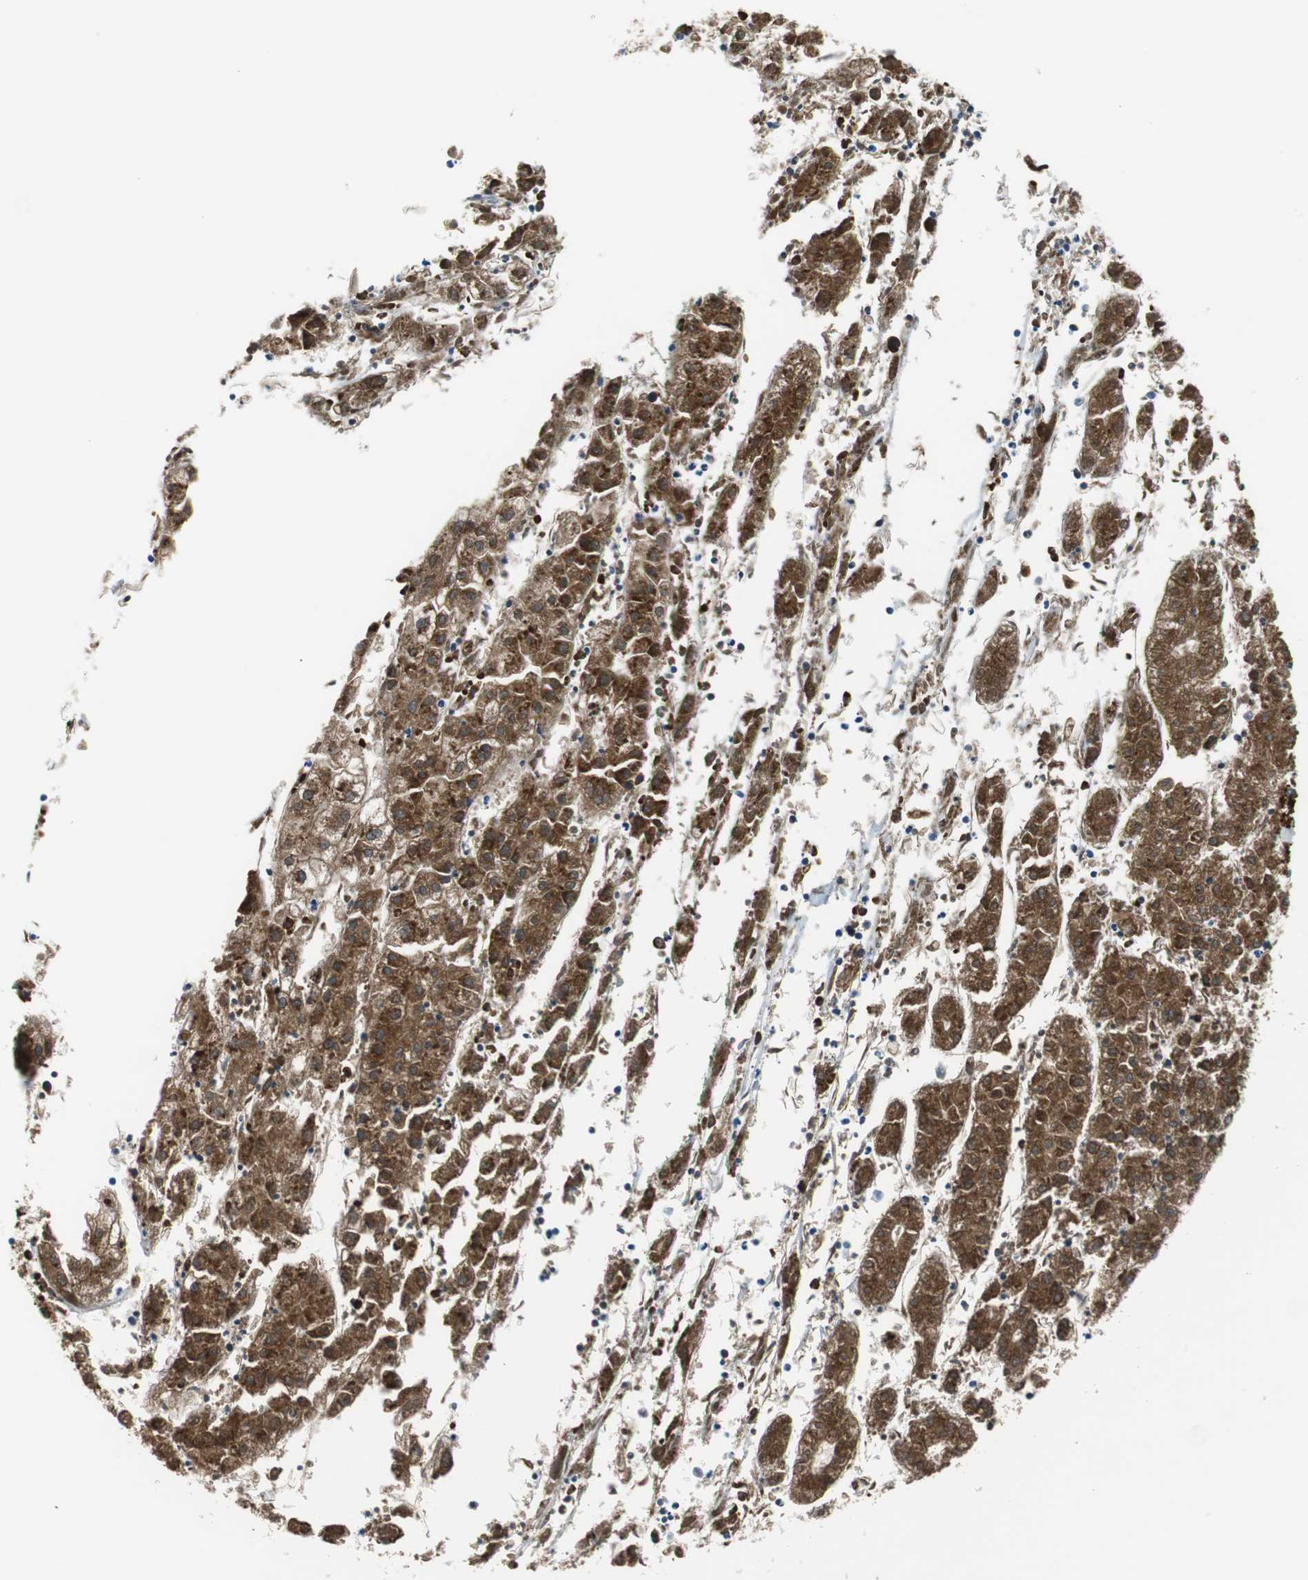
{"staining": {"intensity": "strong", "quantity": ">75%", "location": "cytoplasmic/membranous"}, "tissue": "liver cancer", "cell_type": "Tumor cells", "image_type": "cancer", "snomed": [{"axis": "morphology", "description": "Carcinoma, Hepatocellular, NOS"}, {"axis": "topography", "description": "Liver"}], "caption": "Liver cancer (hepatocellular carcinoma) stained with a protein marker exhibits strong staining in tumor cells.", "gene": "APCS", "patient": {"sex": "male", "age": 72}}